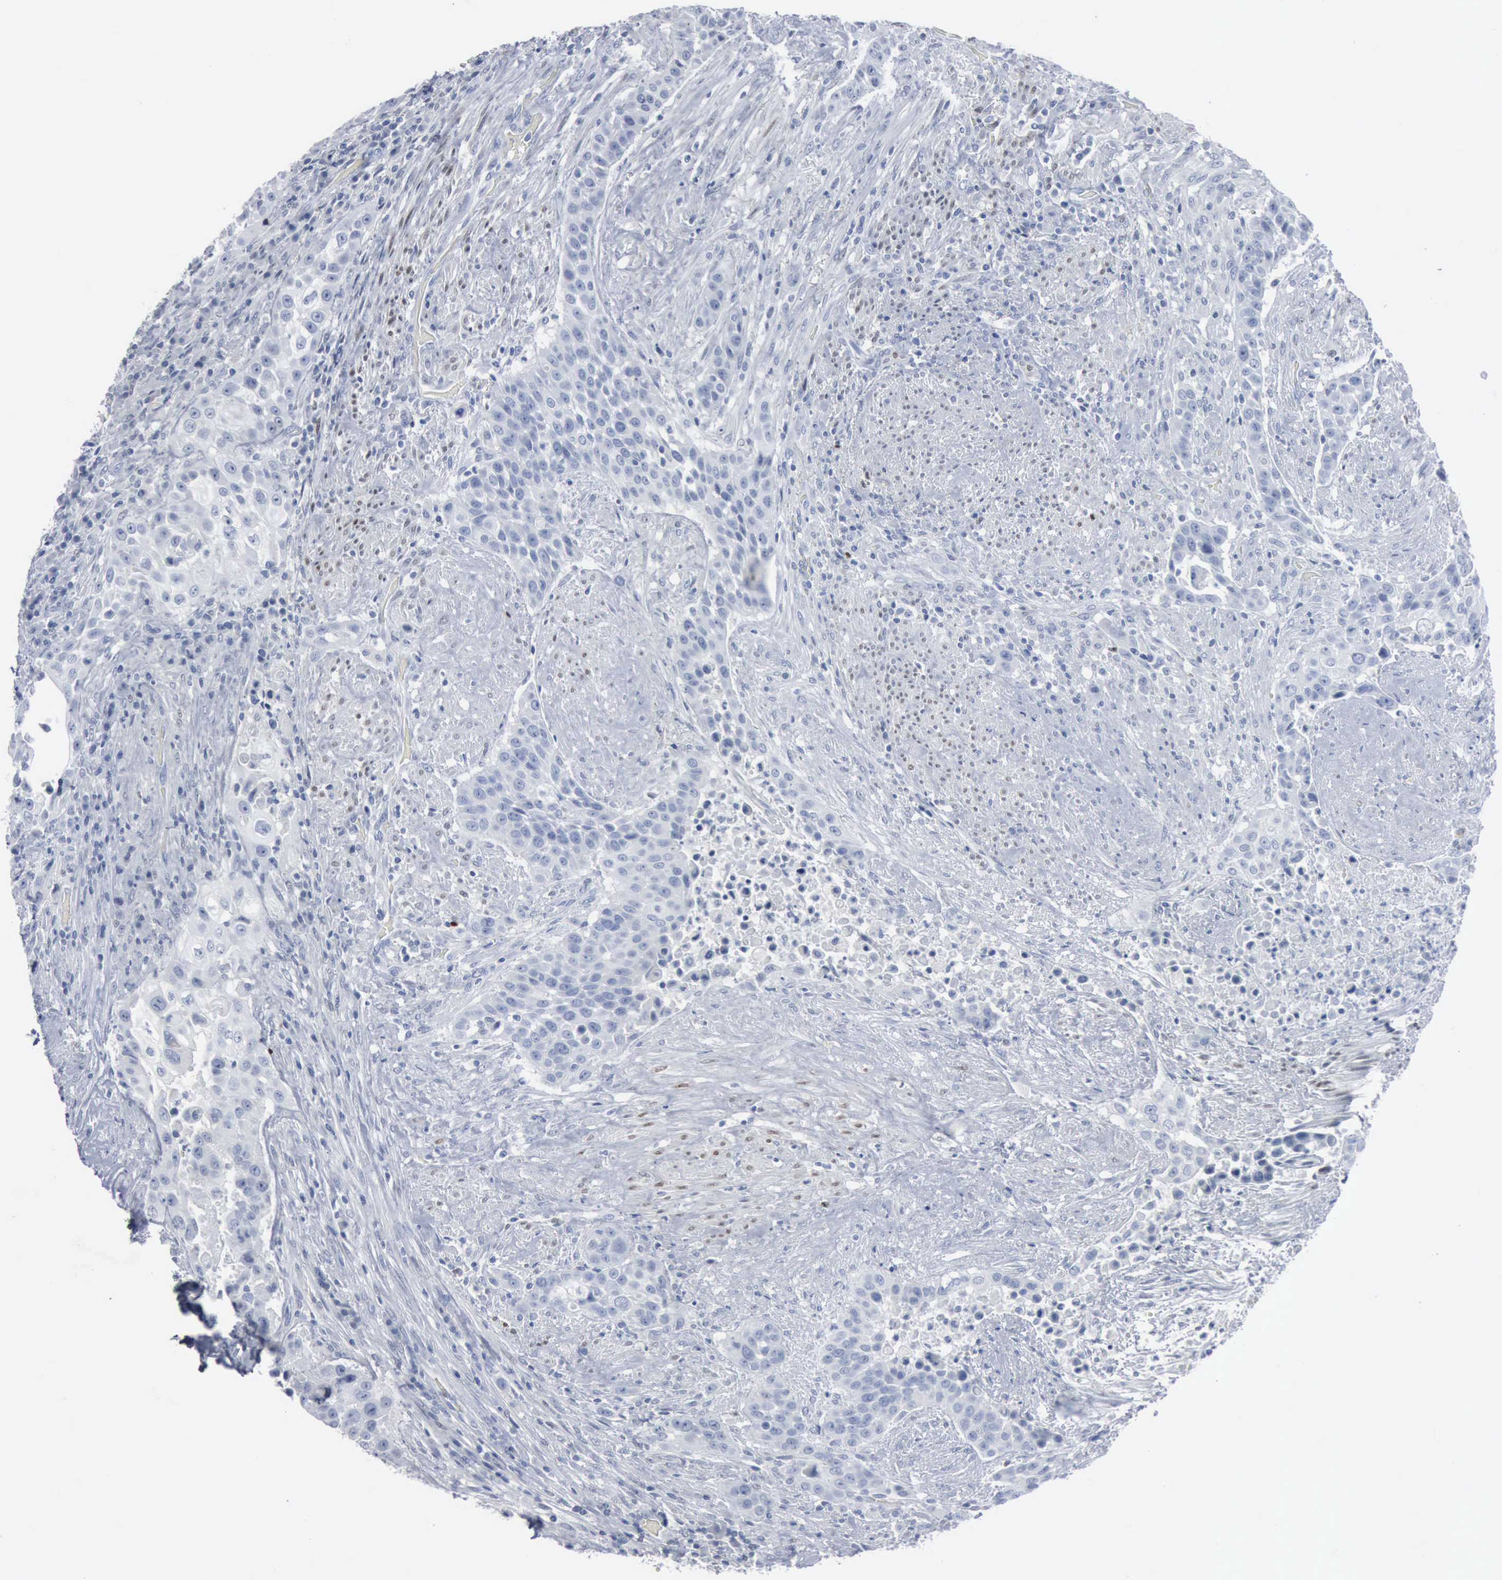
{"staining": {"intensity": "negative", "quantity": "none", "location": "none"}, "tissue": "urothelial cancer", "cell_type": "Tumor cells", "image_type": "cancer", "snomed": [{"axis": "morphology", "description": "Urothelial carcinoma, High grade"}, {"axis": "topography", "description": "Urinary bladder"}], "caption": "The IHC image has no significant positivity in tumor cells of high-grade urothelial carcinoma tissue.", "gene": "FGF2", "patient": {"sex": "male", "age": 74}}